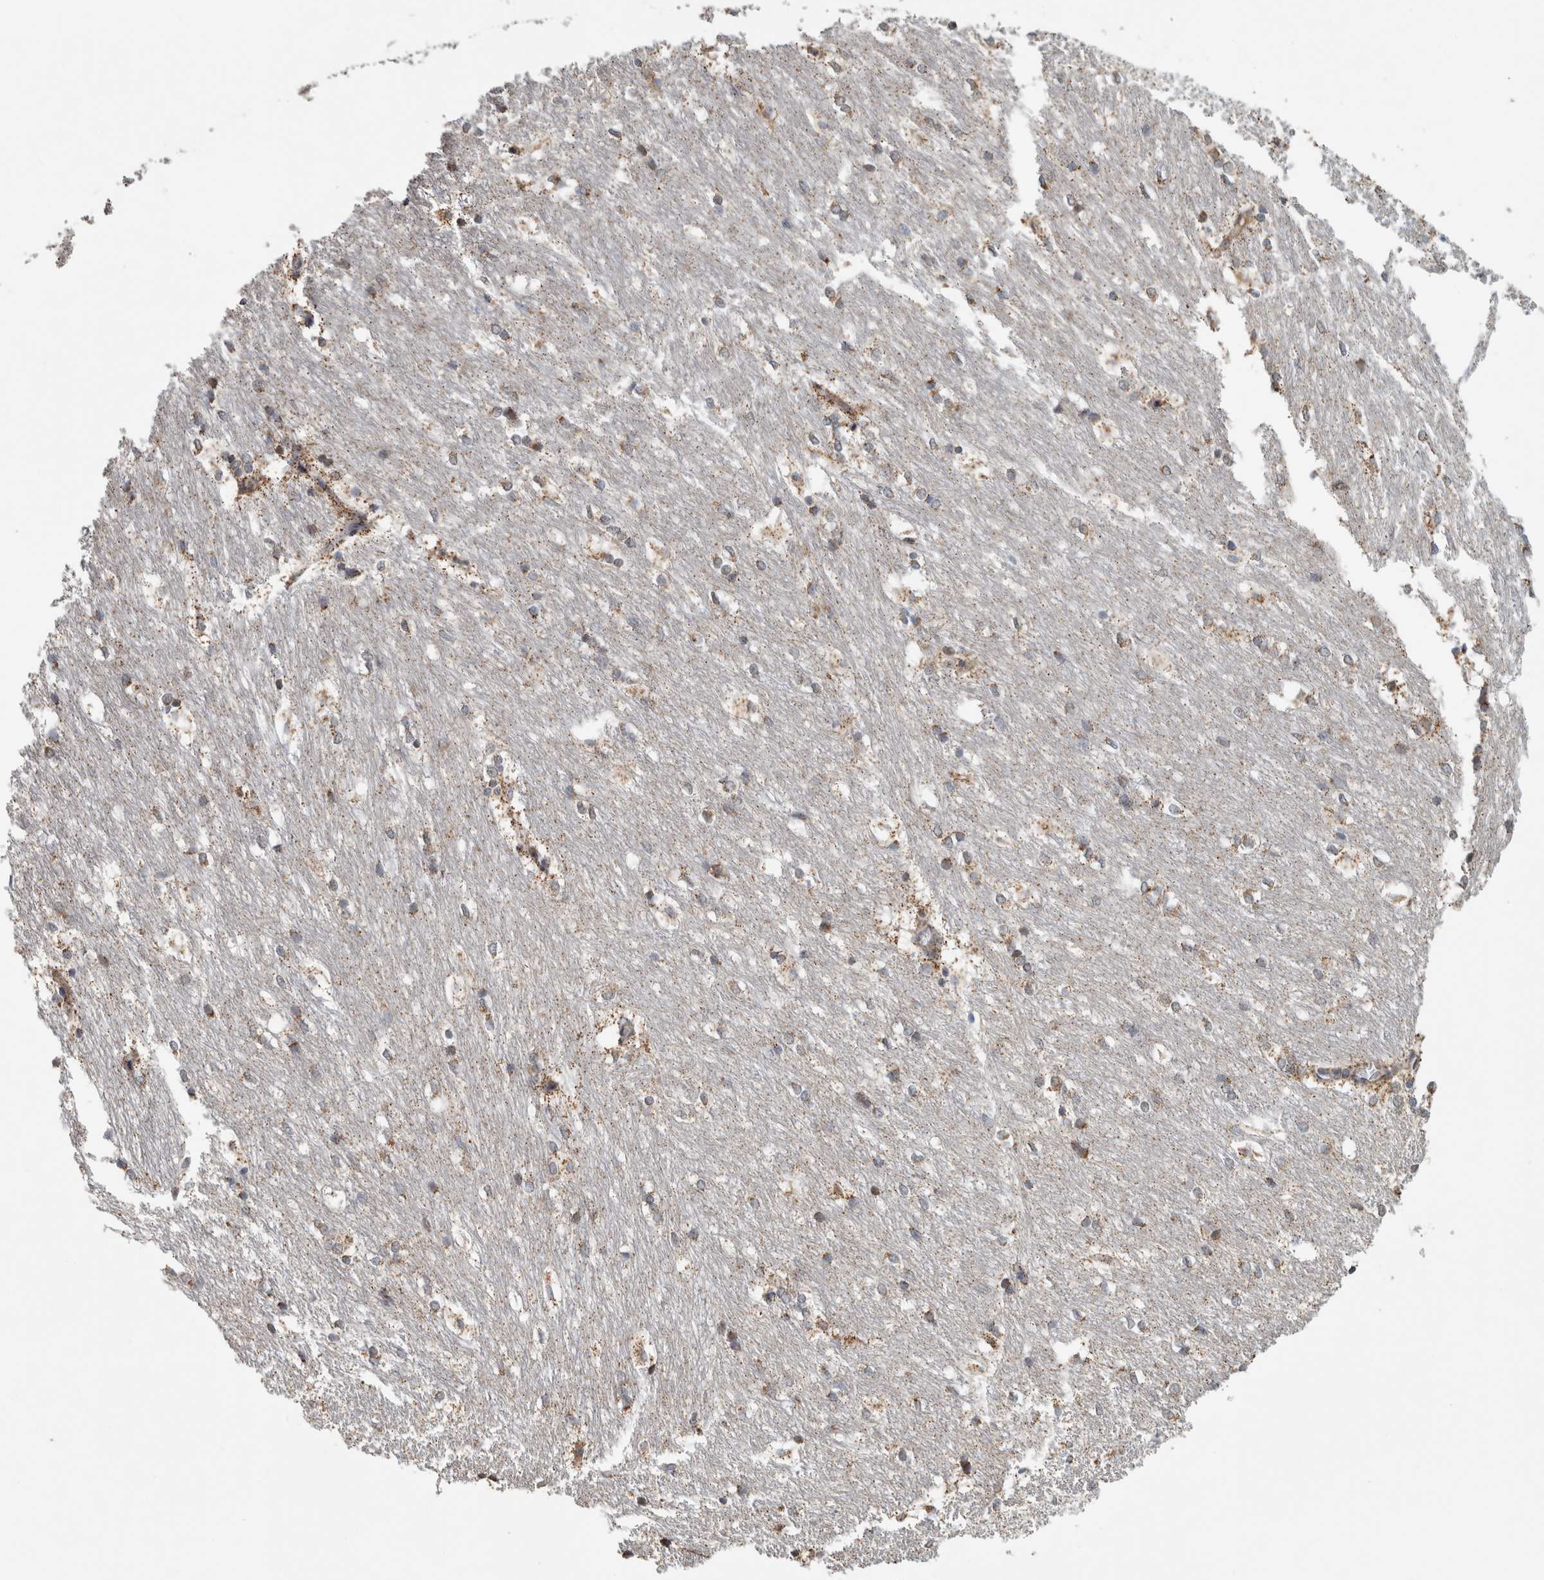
{"staining": {"intensity": "weak", "quantity": ">75%", "location": "cytoplasmic/membranous"}, "tissue": "caudate", "cell_type": "Glial cells", "image_type": "normal", "snomed": [{"axis": "morphology", "description": "Normal tissue, NOS"}, {"axis": "topography", "description": "Lateral ventricle wall"}], "caption": "Weak cytoplasmic/membranous positivity for a protein is identified in approximately >75% of glial cells of normal caudate using immunohistochemistry (IHC).", "gene": "ST8SIA1", "patient": {"sex": "female", "age": 19}}